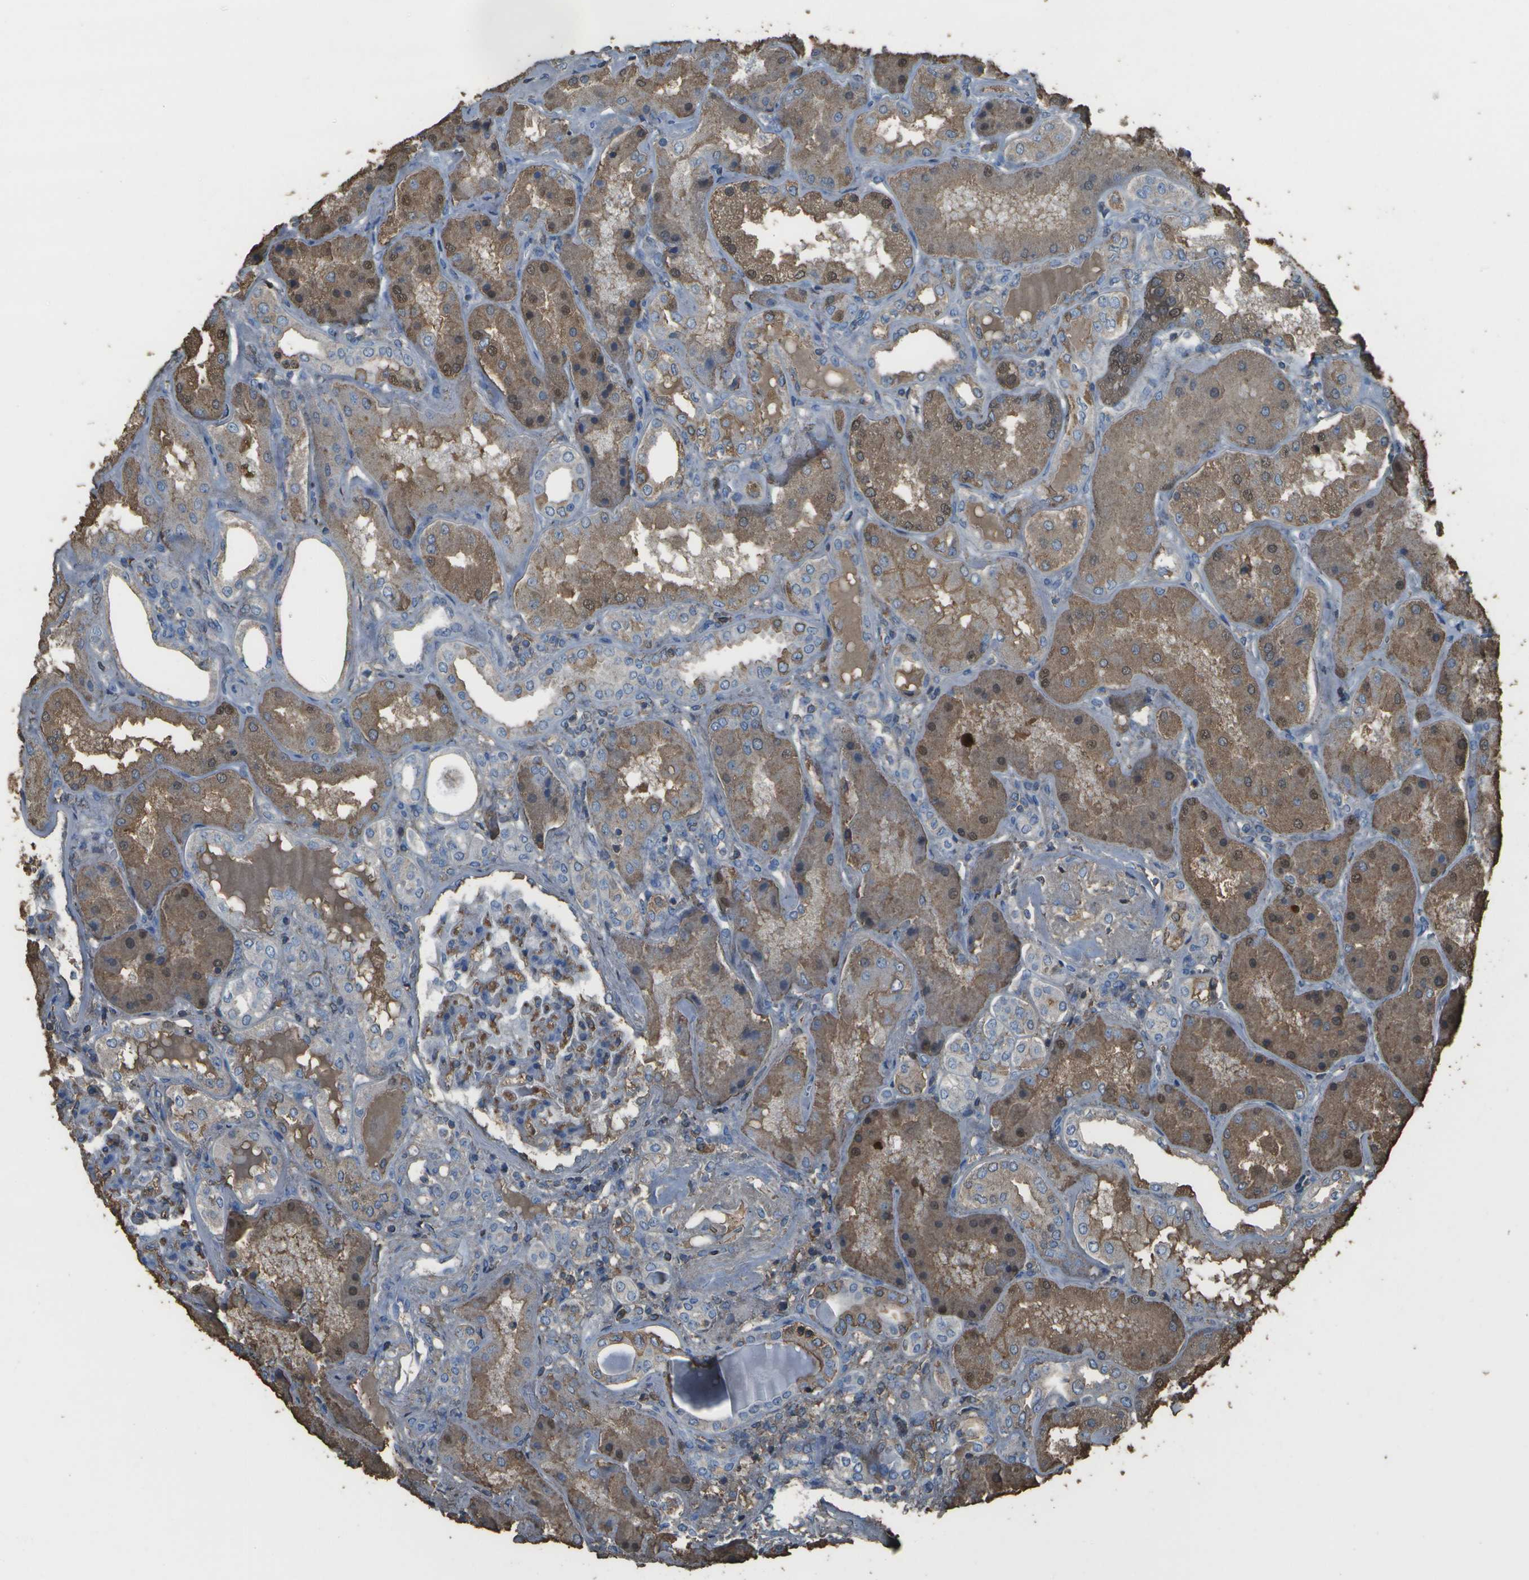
{"staining": {"intensity": "moderate", "quantity": "25%-75%", "location": "cytoplasmic/membranous"}, "tissue": "kidney", "cell_type": "Cells in glomeruli", "image_type": "normal", "snomed": [{"axis": "morphology", "description": "Normal tissue, NOS"}, {"axis": "topography", "description": "Kidney"}], "caption": "Moderate cytoplasmic/membranous protein staining is seen in approximately 25%-75% of cells in glomeruli in kidney. The staining was performed using DAB (3,3'-diaminobenzidine), with brown indicating positive protein expression. Nuclei are stained blue with hematoxylin.", "gene": "CYP4F11", "patient": {"sex": "female", "age": 56}}